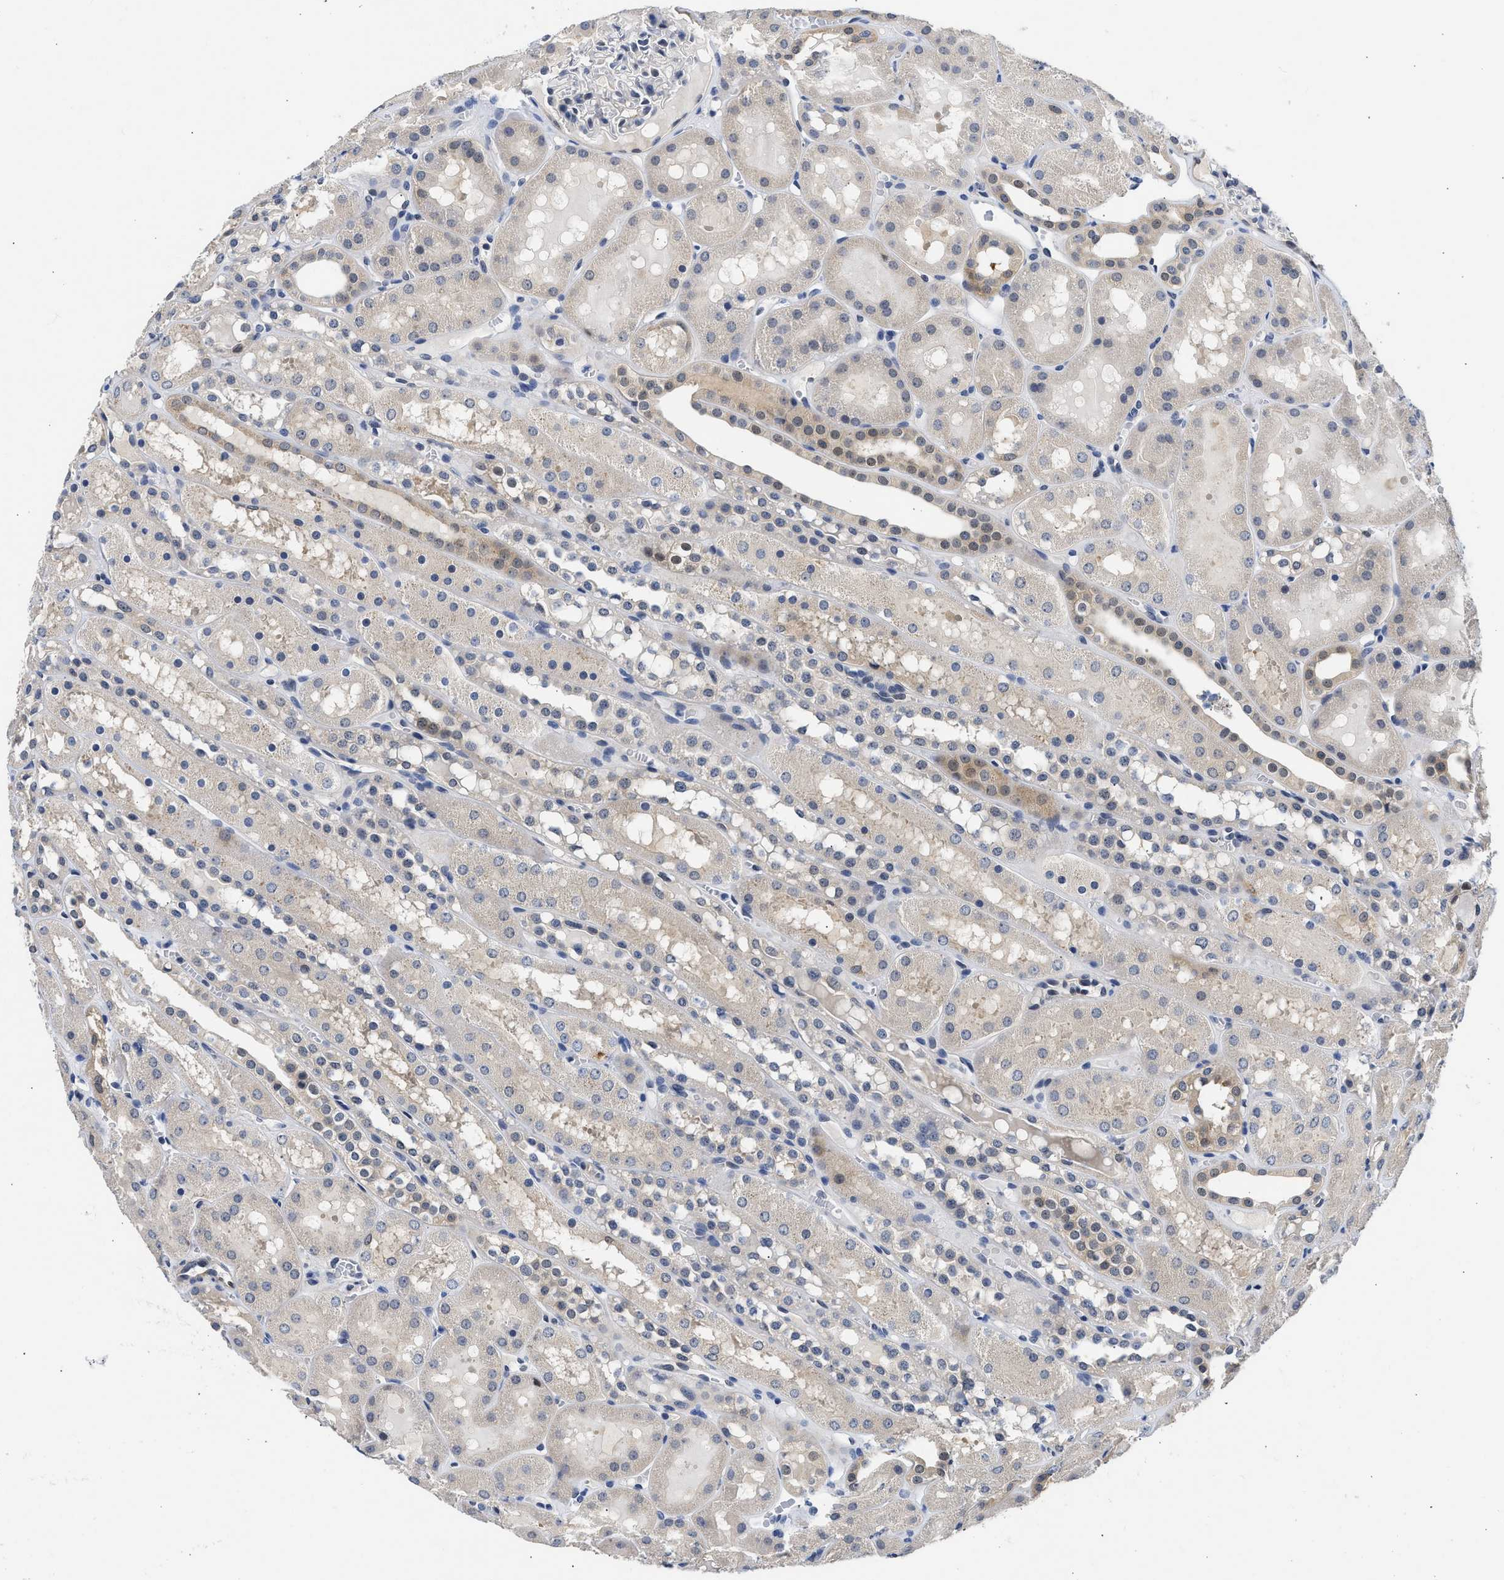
{"staining": {"intensity": "negative", "quantity": "none", "location": "none"}, "tissue": "kidney", "cell_type": "Cells in glomeruli", "image_type": "normal", "snomed": [{"axis": "morphology", "description": "Normal tissue, NOS"}, {"axis": "topography", "description": "Kidney"}, {"axis": "topography", "description": "Urinary bladder"}], "caption": "Cells in glomeruli show no significant protein staining in normal kidney. (DAB immunohistochemistry (IHC) with hematoxylin counter stain).", "gene": "XPO5", "patient": {"sex": "male", "age": 16}}